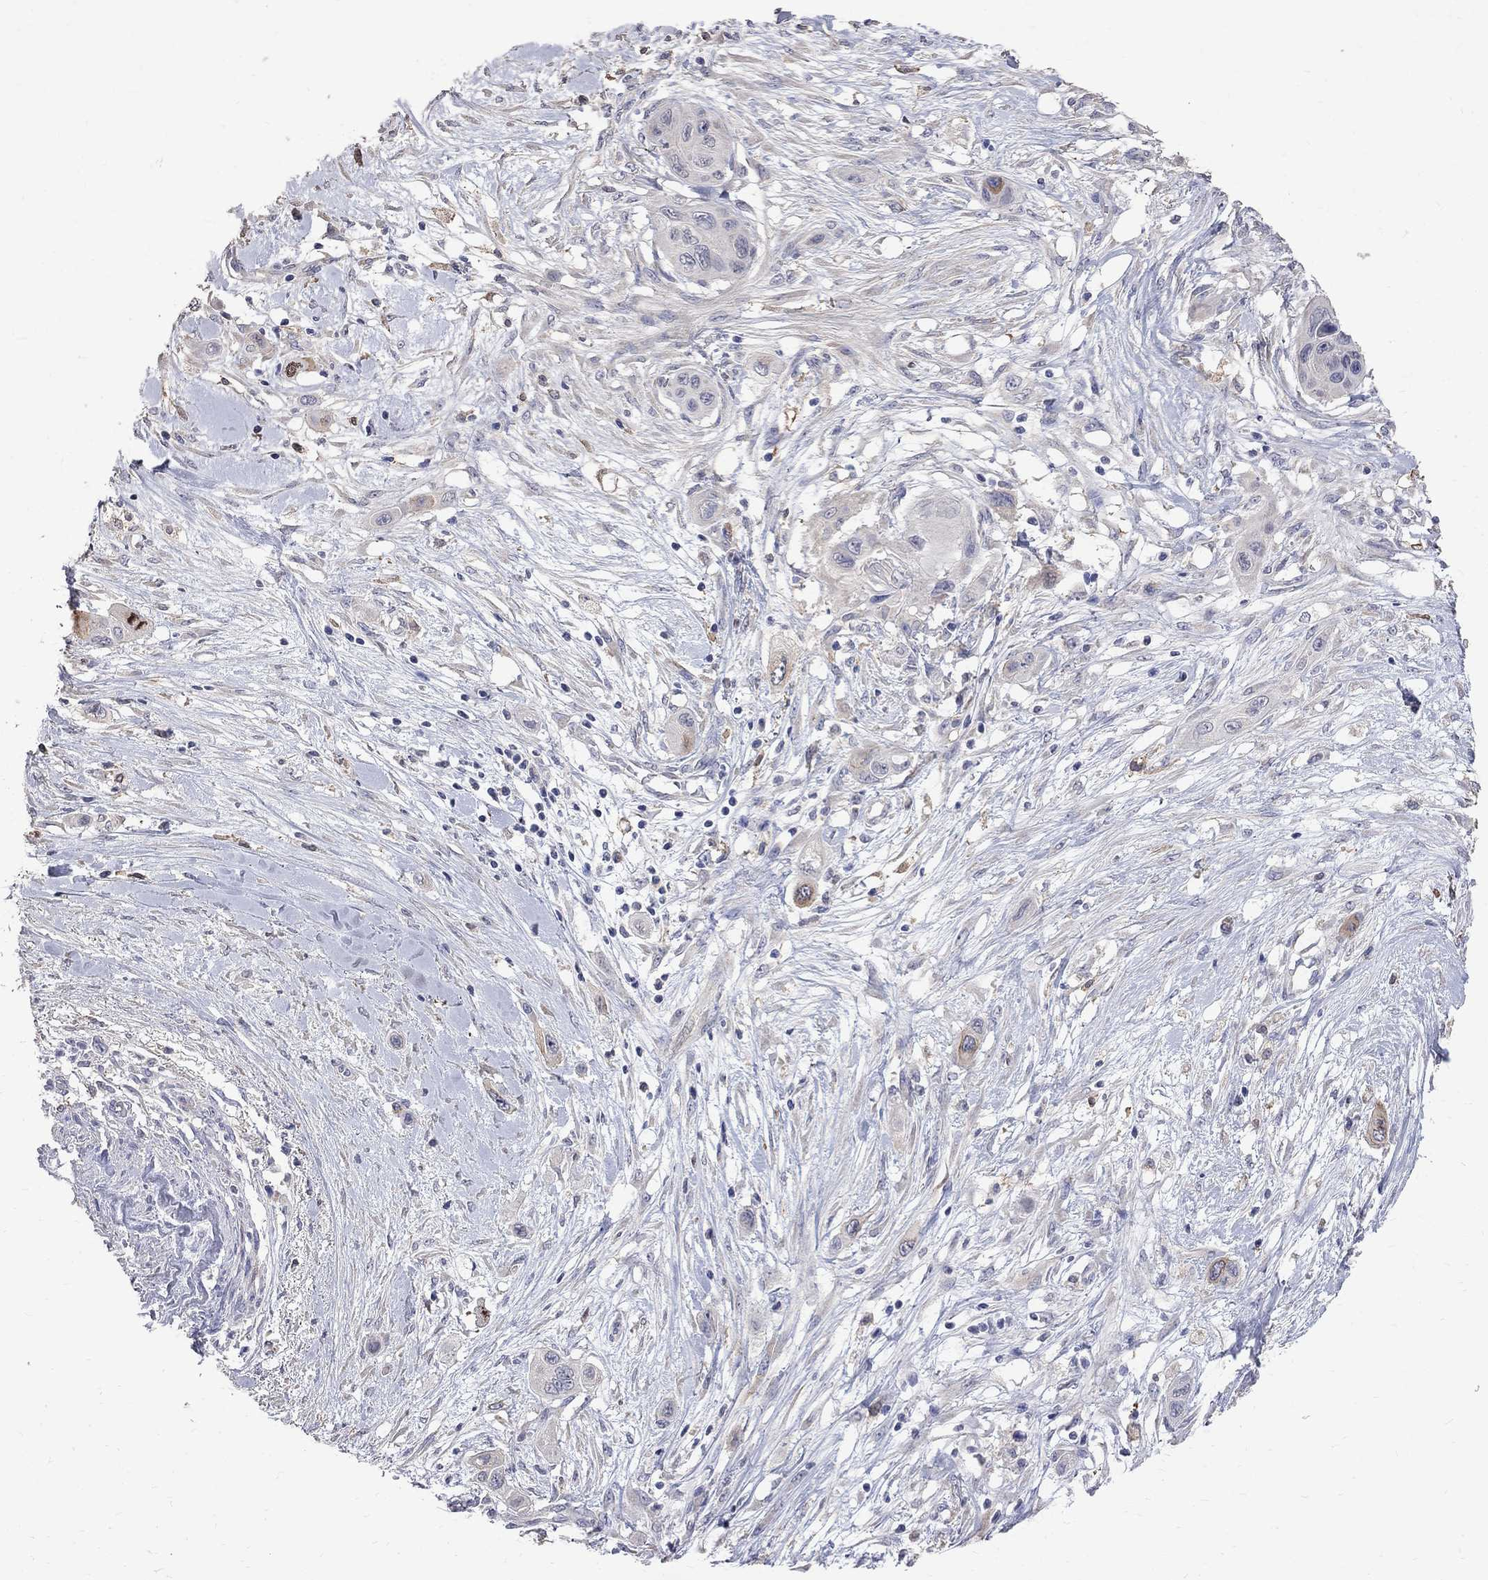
{"staining": {"intensity": "weak", "quantity": "<25%", "location": "cytoplasmic/membranous"}, "tissue": "skin cancer", "cell_type": "Tumor cells", "image_type": "cancer", "snomed": [{"axis": "morphology", "description": "Squamous cell carcinoma, NOS"}, {"axis": "topography", "description": "Skin"}], "caption": "A high-resolution photomicrograph shows IHC staining of skin cancer (squamous cell carcinoma), which reveals no significant expression in tumor cells.", "gene": "CKAP2", "patient": {"sex": "male", "age": 79}}